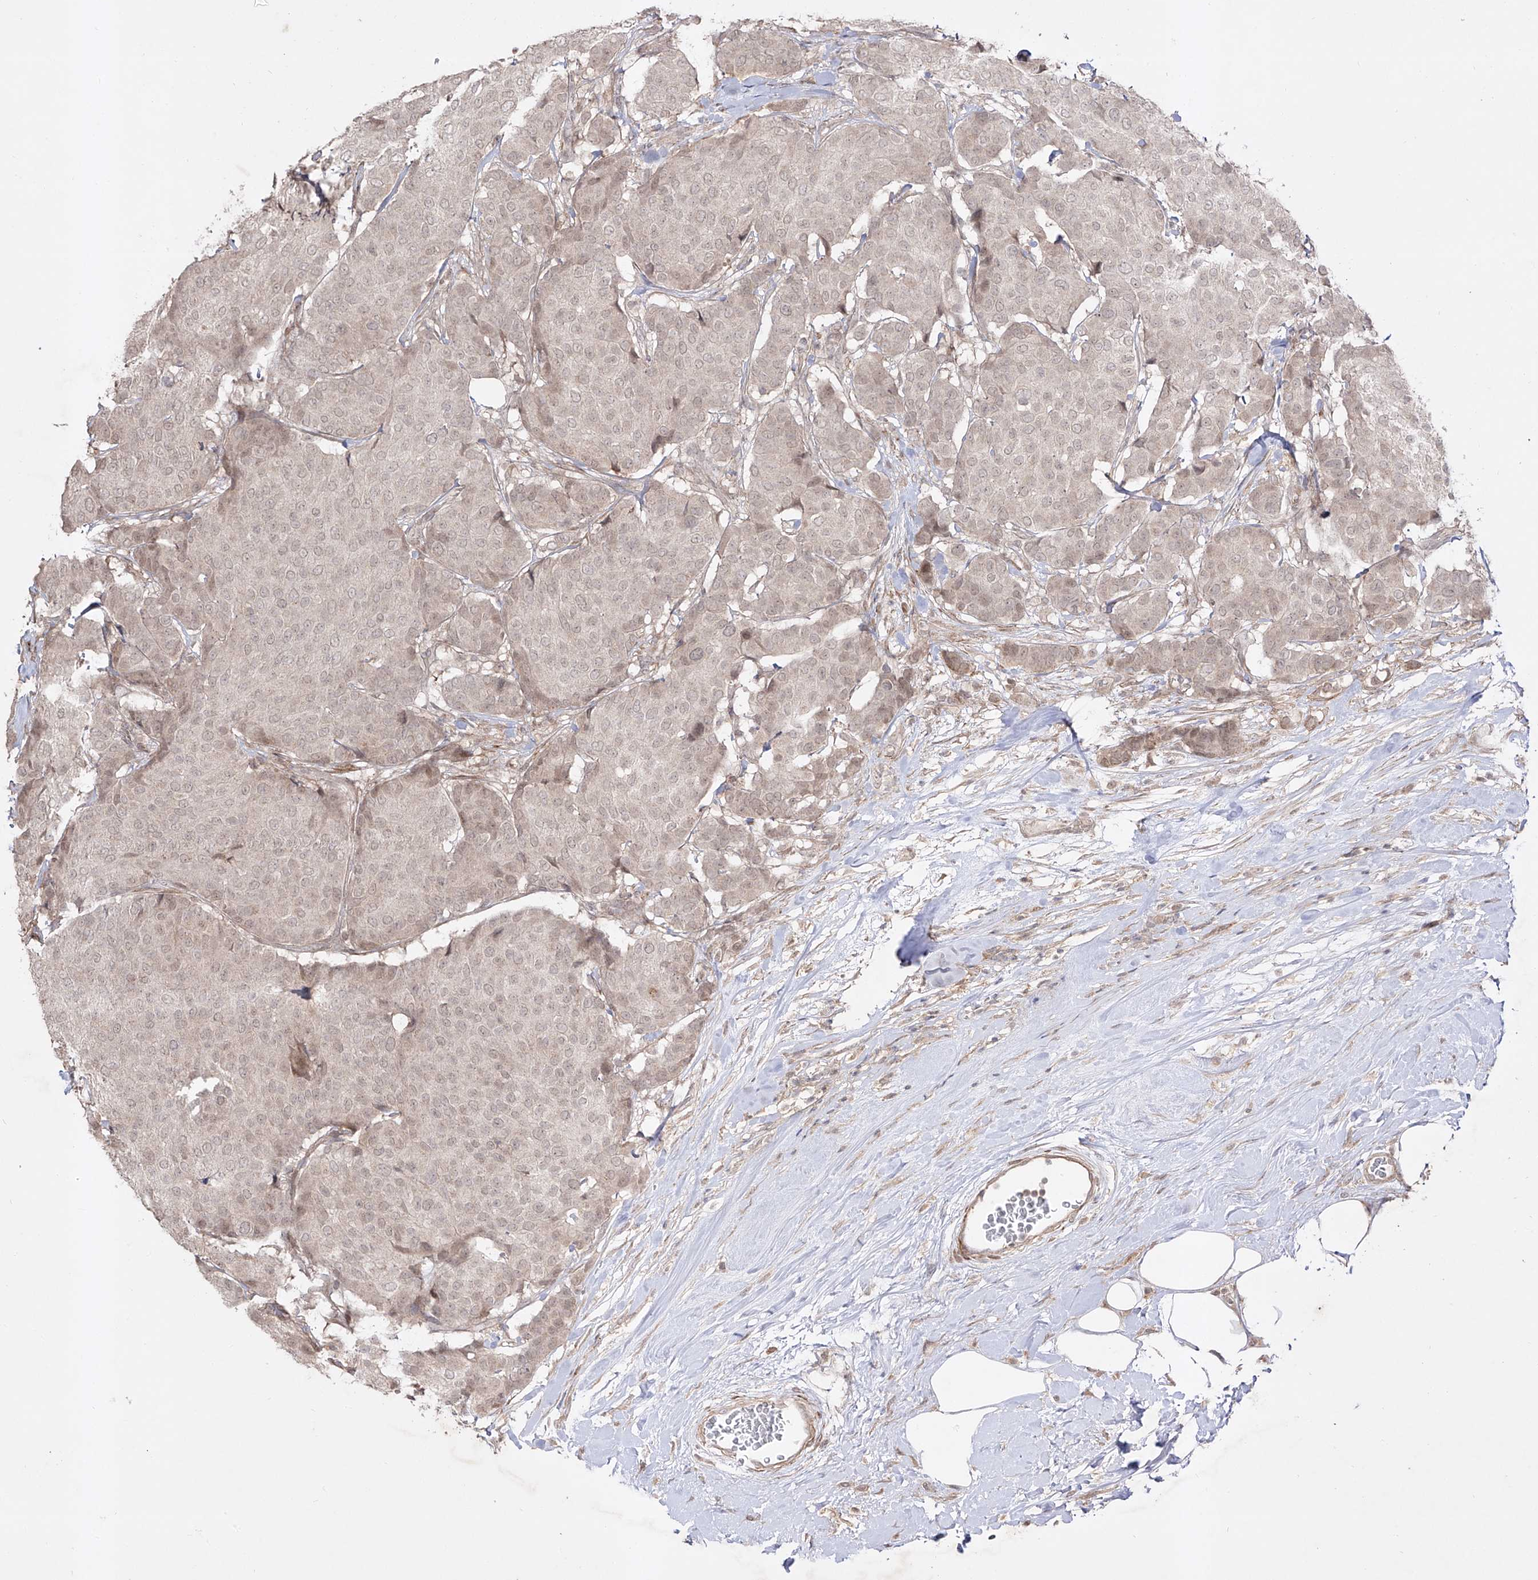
{"staining": {"intensity": "weak", "quantity": "<25%", "location": "cytoplasmic/membranous,nuclear"}, "tissue": "breast cancer", "cell_type": "Tumor cells", "image_type": "cancer", "snomed": [{"axis": "morphology", "description": "Duct carcinoma"}, {"axis": "topography", "description": "Breast"}], "caption": "DAB (3,3'-diaminobenzidine) immunohistochemical staining of invasive ductal carcinoma (breast) exhibits no significant staining in tumor cells.", "gene": "KDM1B", "patient": {"sex": "female", "age": 75}}